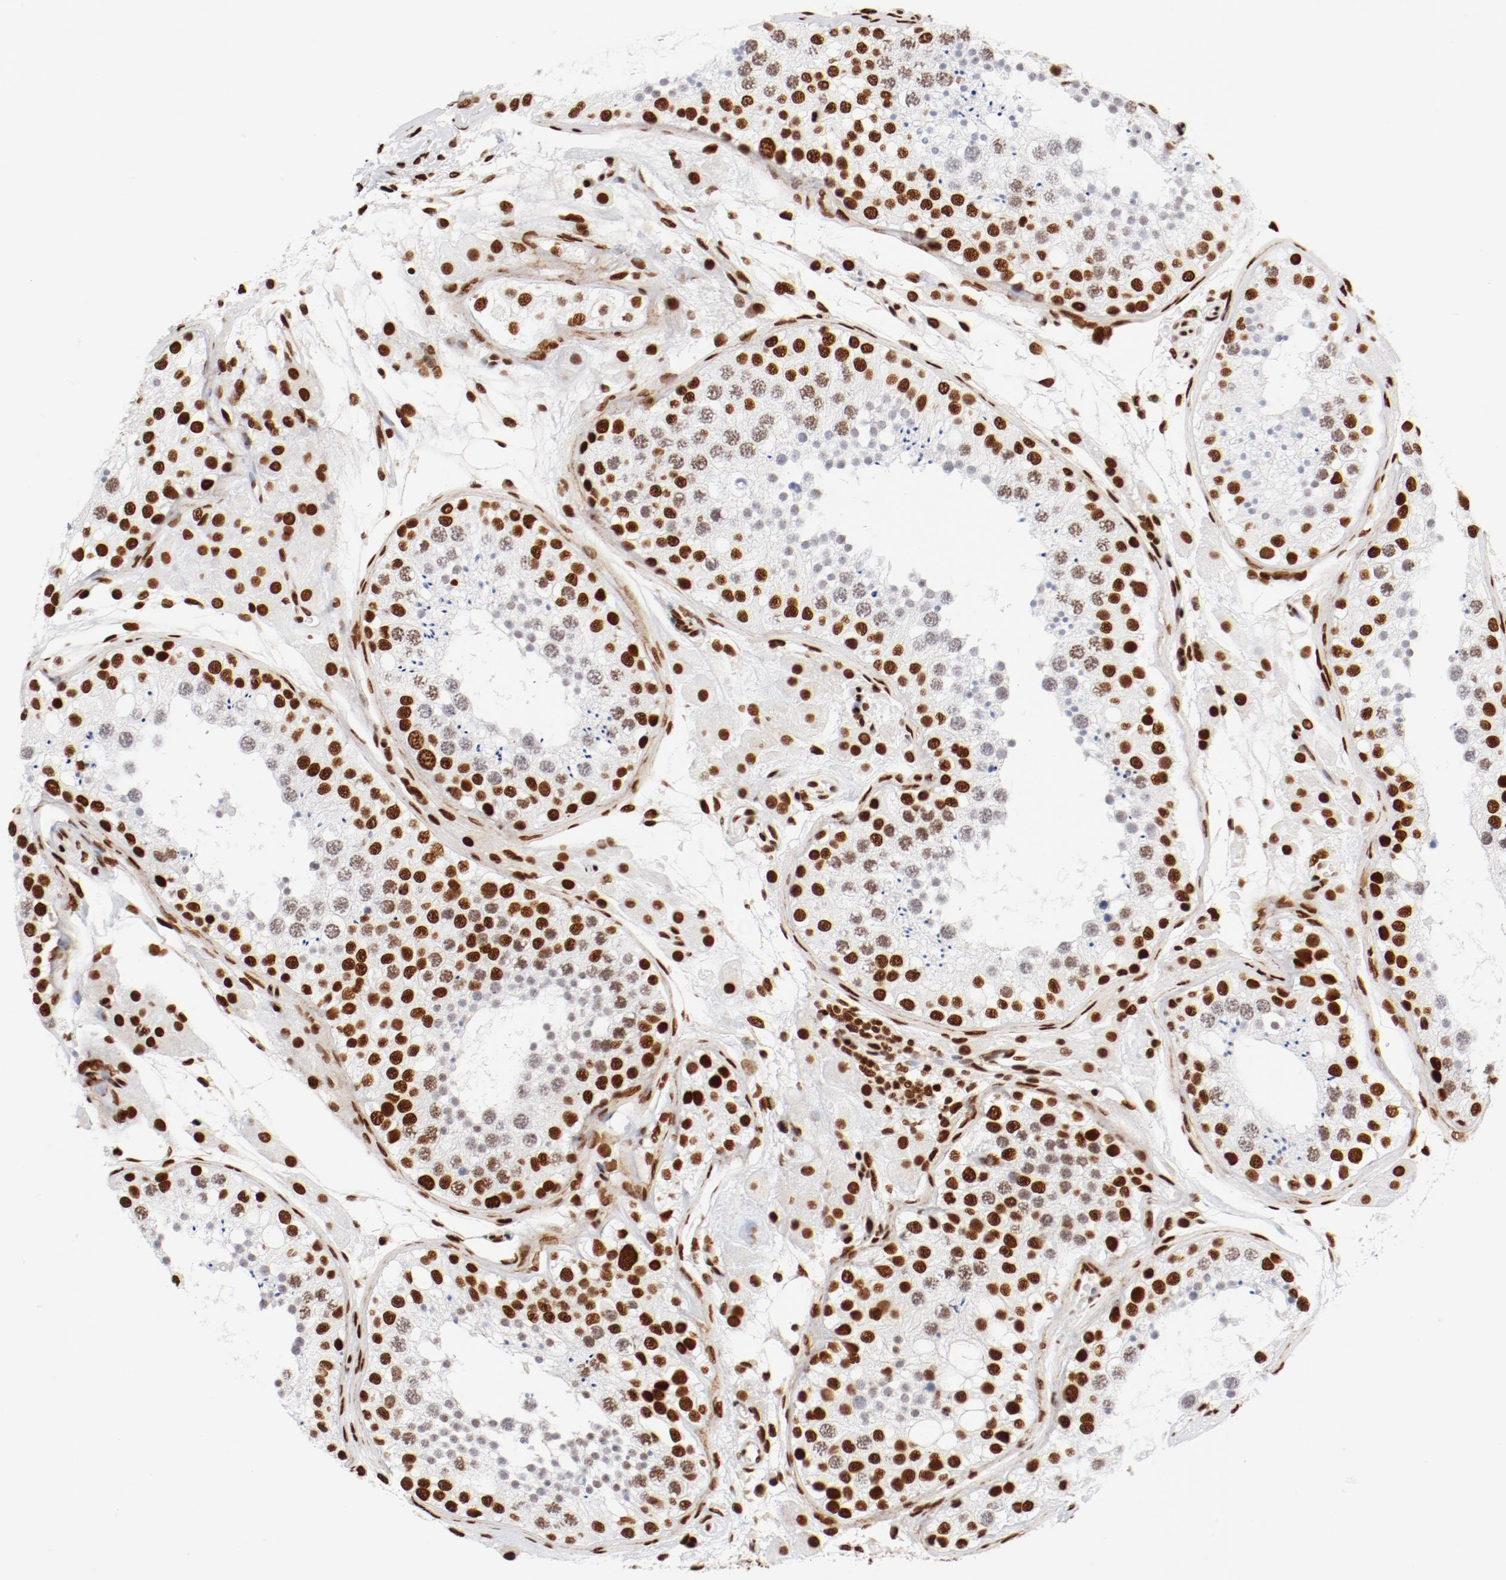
{"staining": {"intensity": "strong", "quantity": ">75%", "location": "nuclear"}, "tissue": "testis", "cell_type": "Cells in seminiferous ducts", "image_type": "normal", "snomed": [{"axis": "morphology", "description": "Normal tissue, NOS"}, {"axis": "topography", "description": "Testis"}], "caption": "Strong nuclear expression for a protein is identified in approximately >75% of cells in seminiferous ducts of benign testis using immunohistochemistry.", "gene": "CTBP1", "patient": {"sex": "male", "age": 26}}